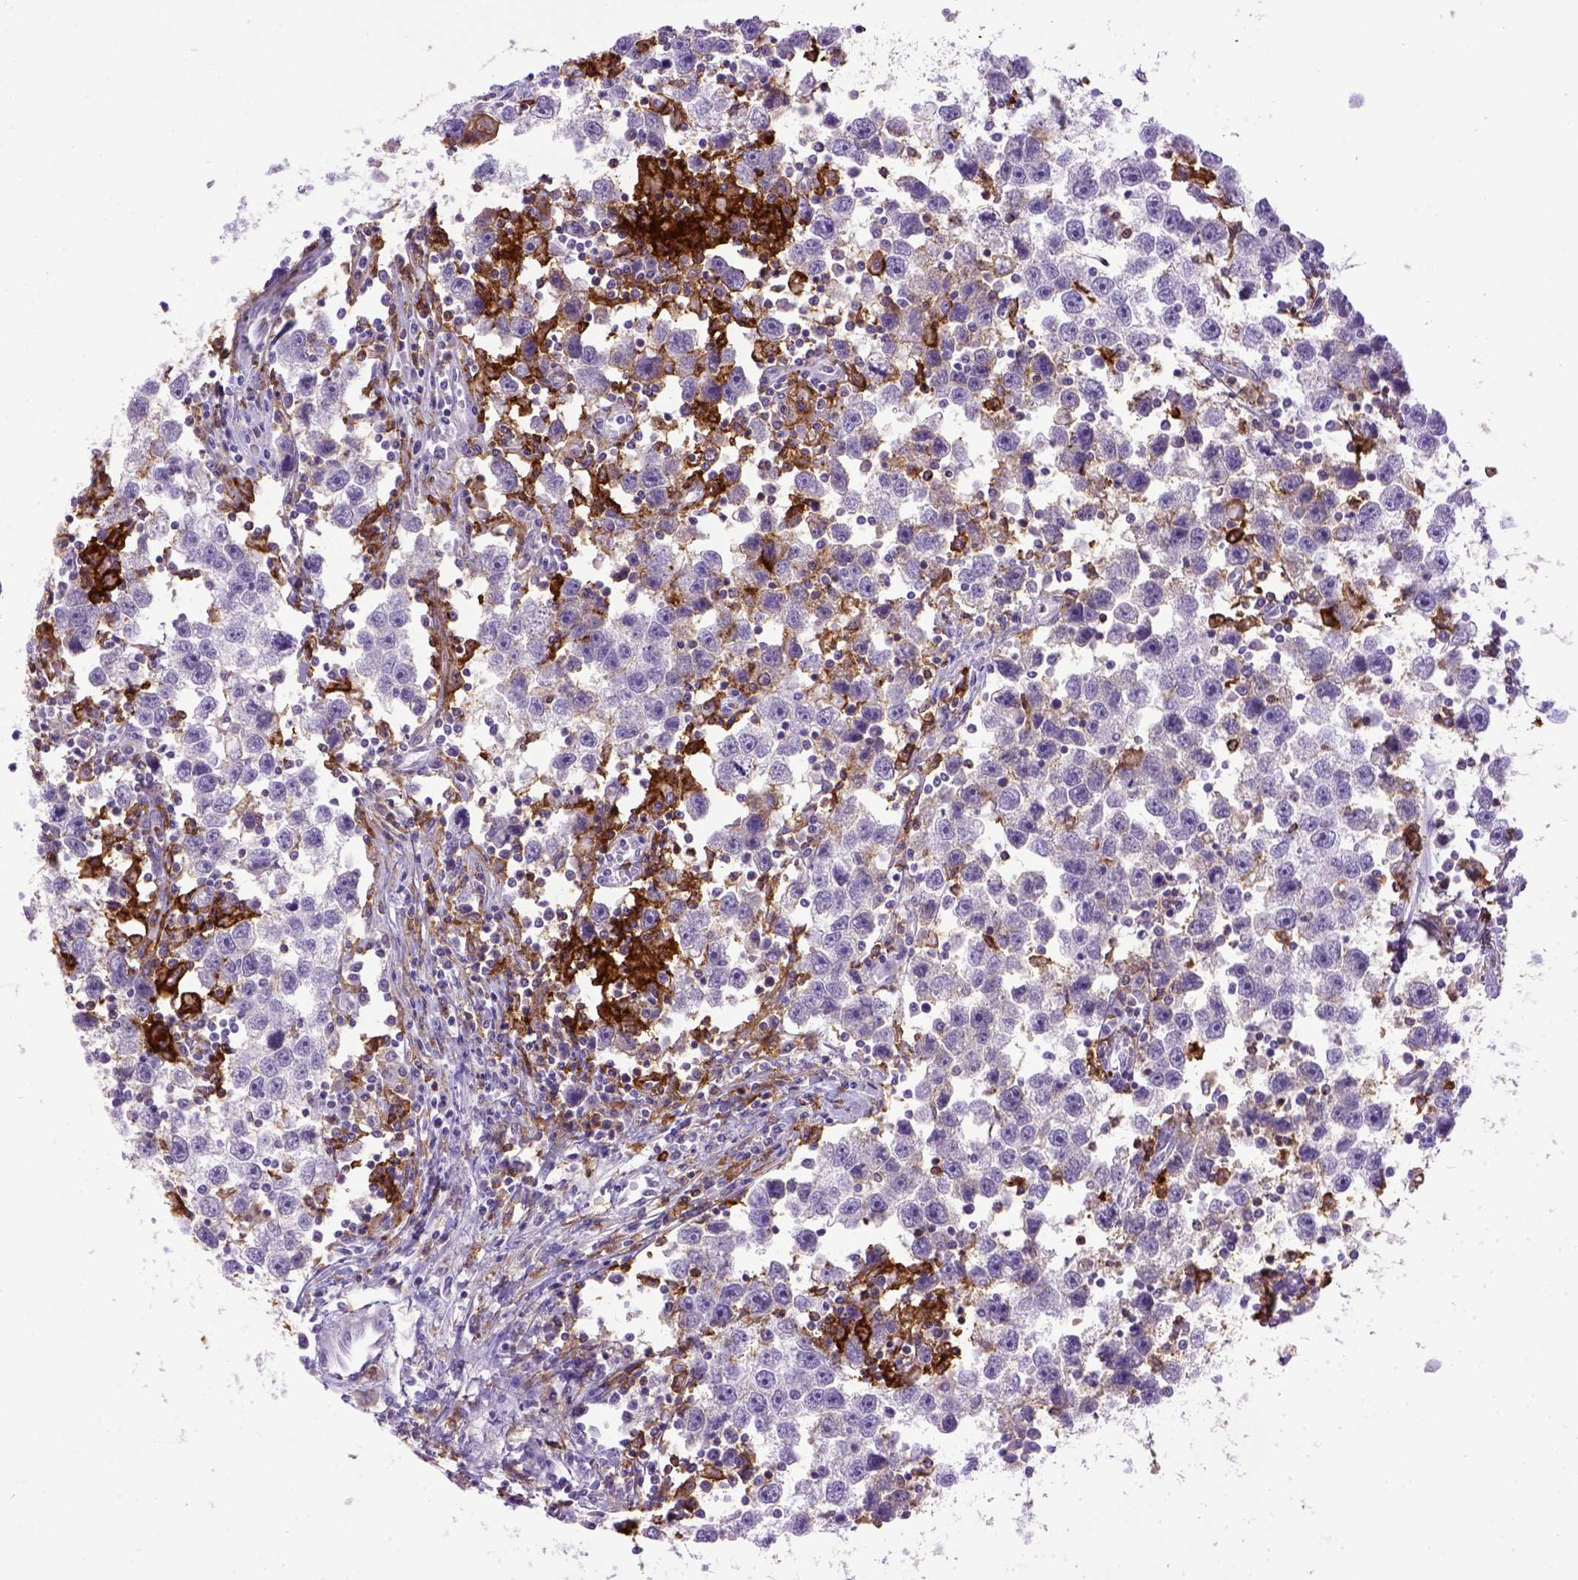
{"staining": {"intensity": "negative", "quantity": "none", "location": "none"}, "tissue": "testis cancer", "cell_type": "Tumor cells", "image_type": "cancer", "snomed": [{"axis": "morphology", "description": "Seminoma, NOS"}, {"axis": "topography", "description": "Testis"}], "caption": "This is an immunohistochemistry (IHC) micrograph of human seminoma (testis). There is no positivity in tumor cells.", "gene": "ITGAX", "patient": {"sex": "male", "age": 30}}